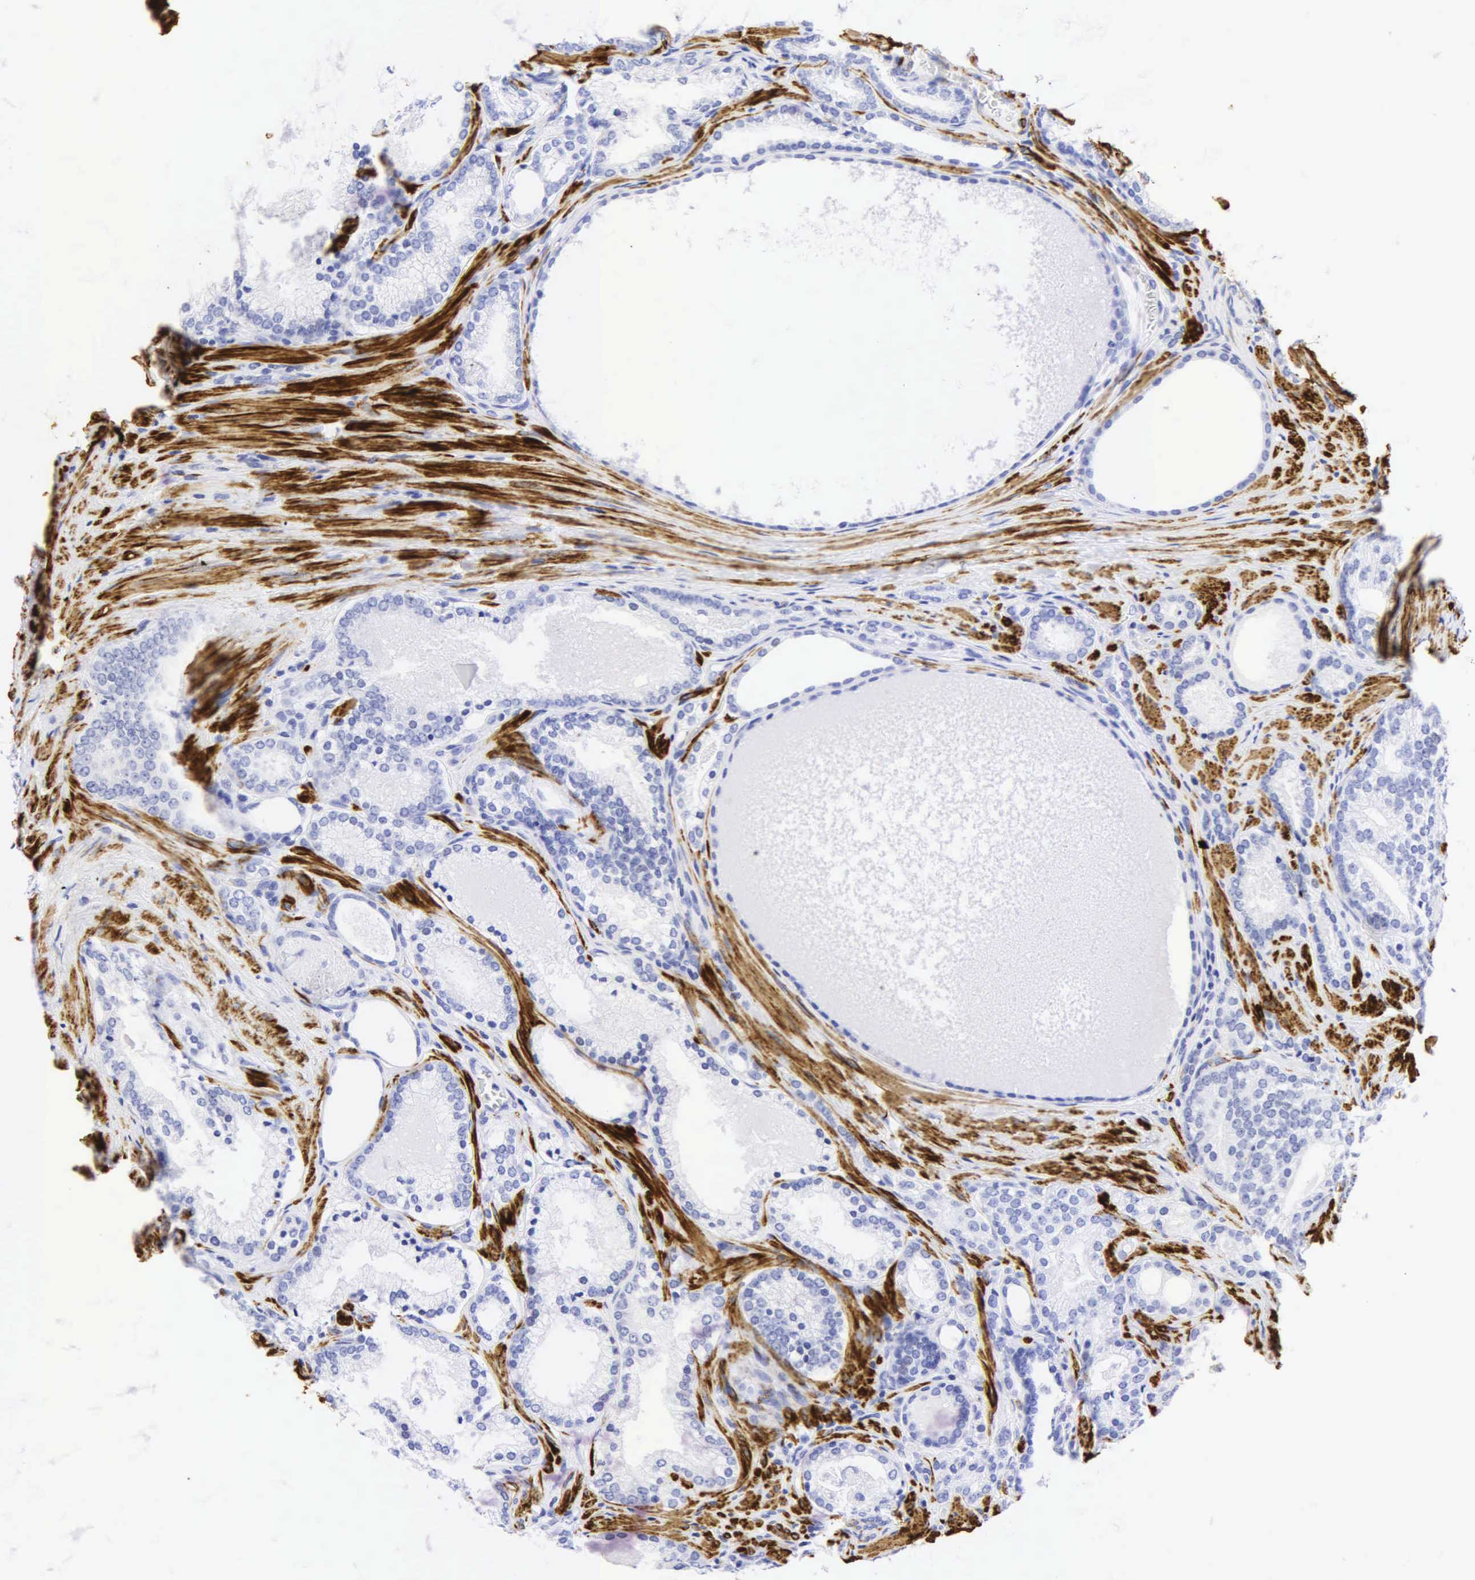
{"staining": {"intensity": "negative", "quantity": "none", "location": "none"}, "tissue": "prostate cancer", "cell_type": "Tumor cells", "image_type": "cancer", "snomed": [{"axis": "morphology", "description": "Adenocarcinoma, Low grade"}, {"axis": "topography", "description": "Prostate"}], "caption": "Immunohistochemical staining of prostate cancer reveals no significant expression in tumor cells.", "gene": "DES", "patient": {"sex": "male", "age": 71}}